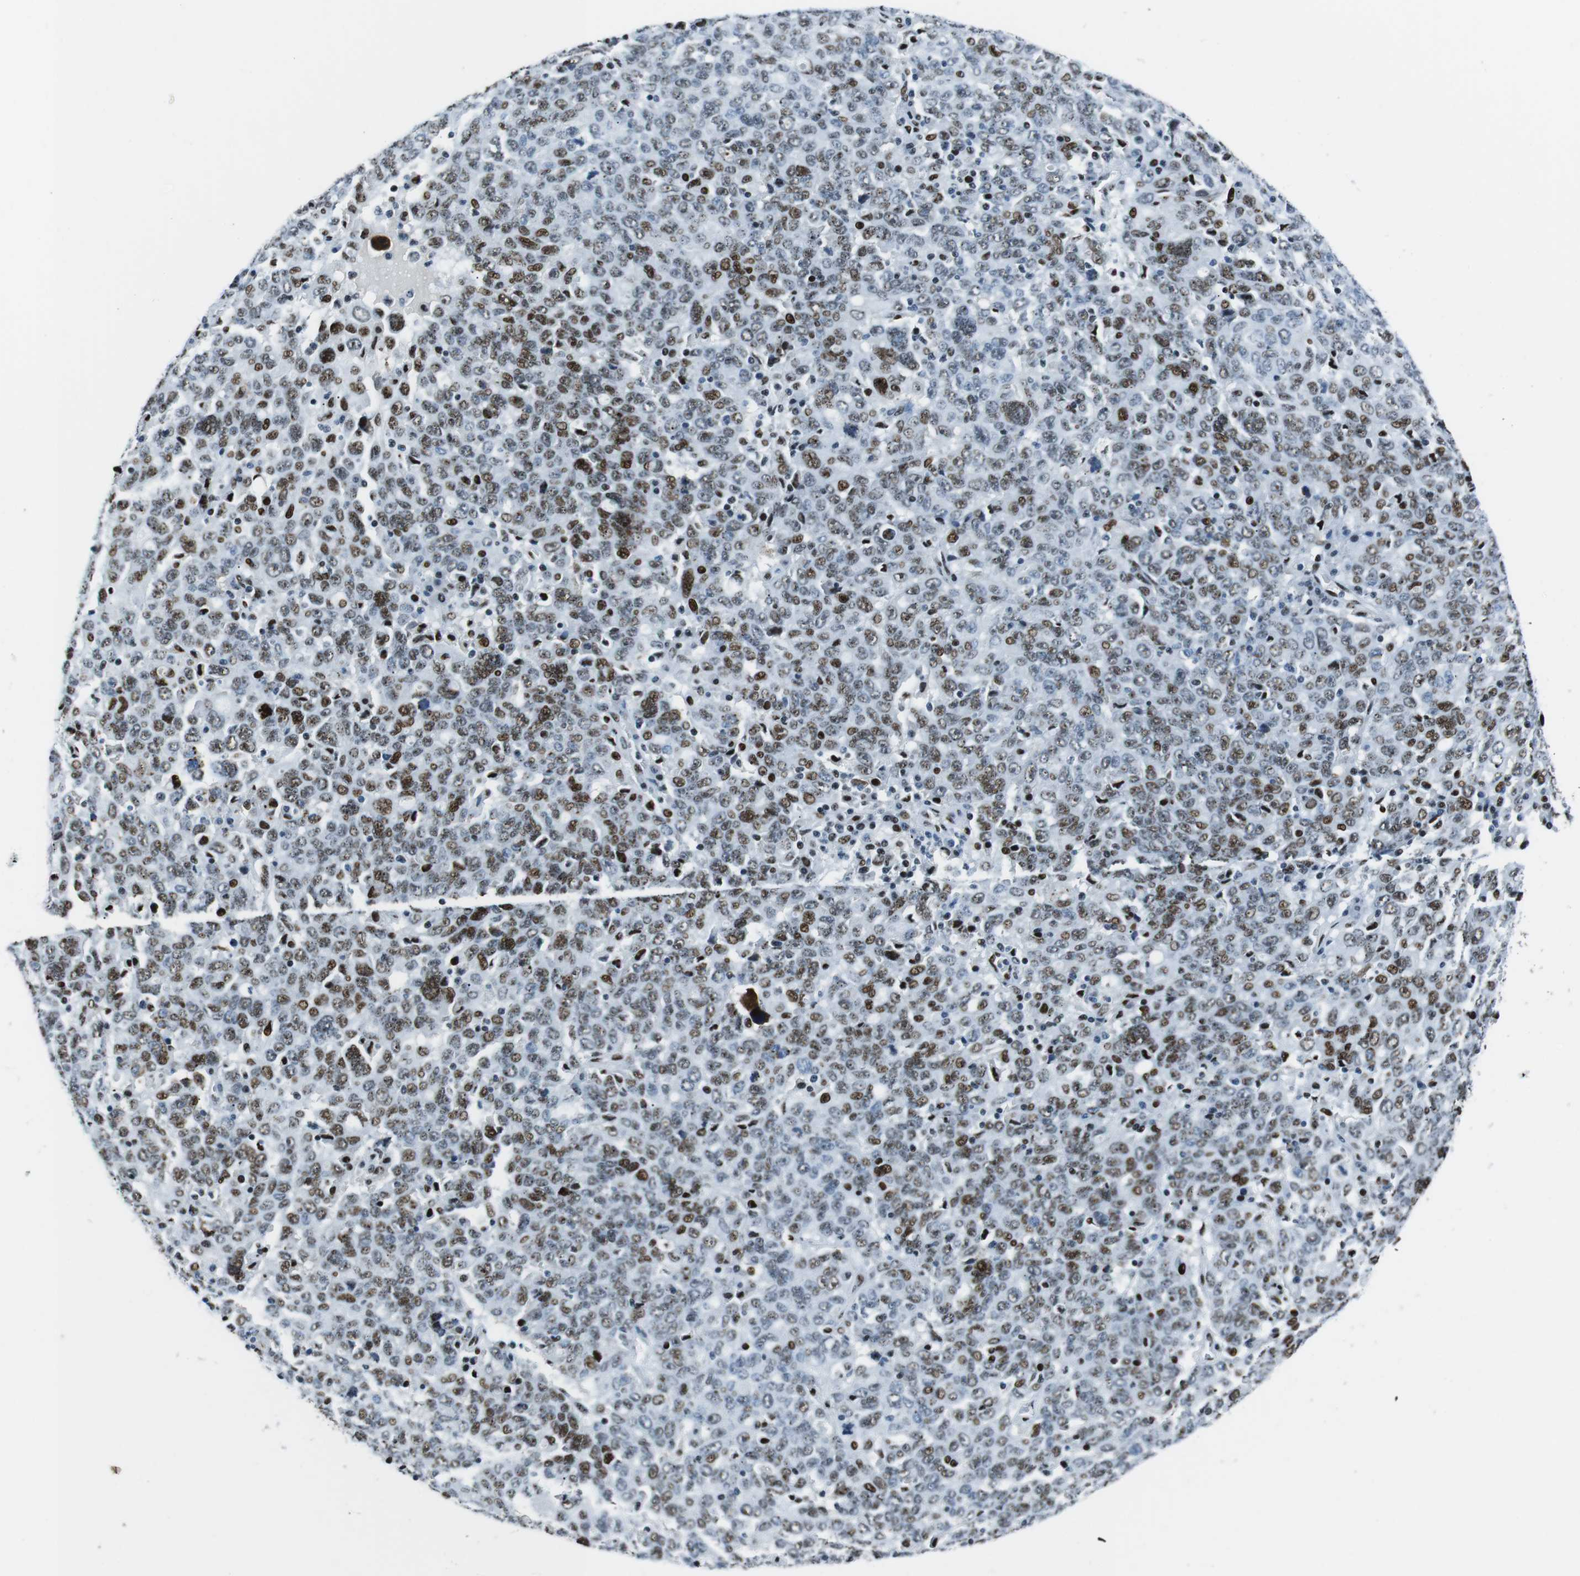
{"staining": {"intensity": "moderate", "quantity": ">75%", "location": "nuclear"}, "tissue": "ovarian cancer", "cell_type": "Tumor cells", "image_type": "cancer", "snomed": [{"axis": "morphology", "description": "Carcinoma, endometroid"}, {"axis": "topography", "description": "Ovary"}], "caption": "Ovarian endometroid carcinoma stained with a protein marker demonstrates moderate staining in tumor cells.", "gene": "PML", "patient": {"sex": "female", "age": 62}}